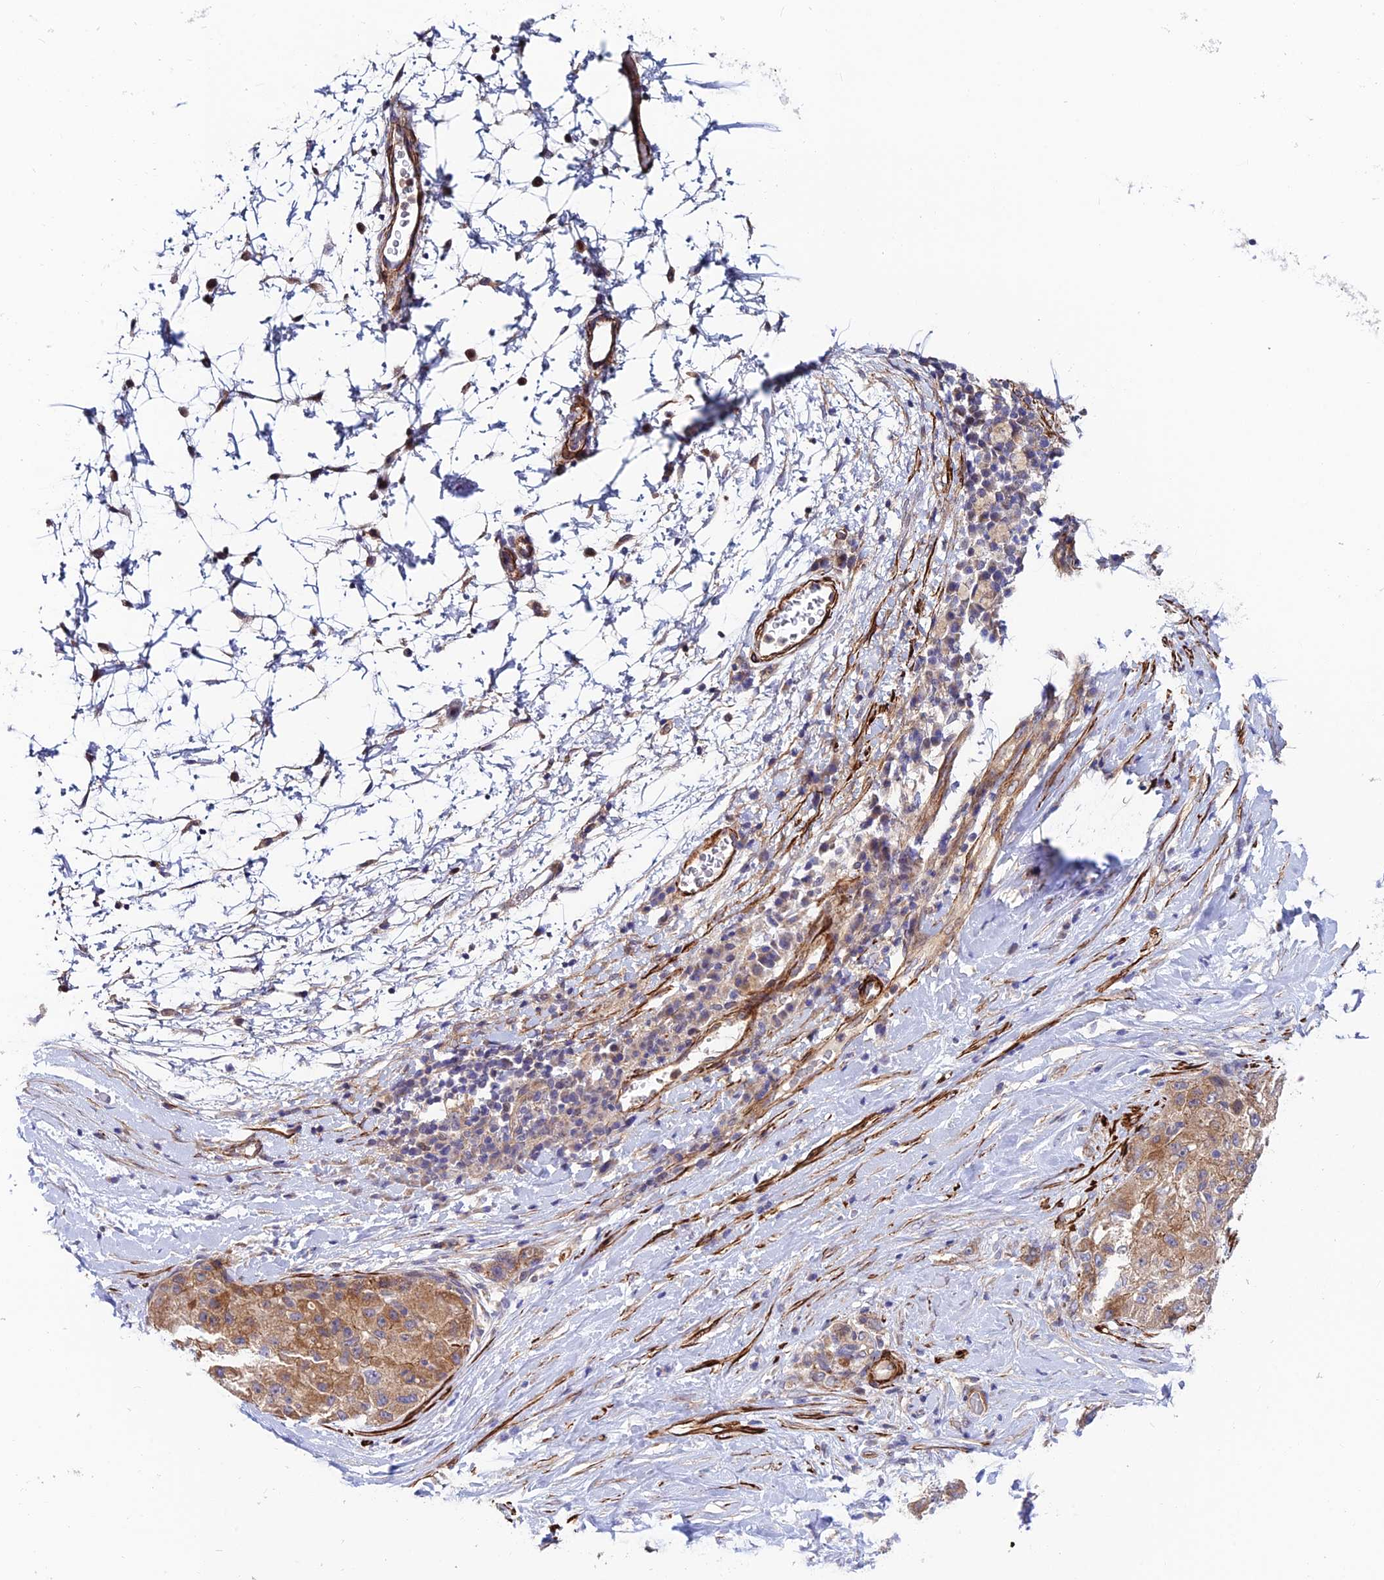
{"staining": {"intensity": "moderate", "quantity": ">75%", "location": "cytoplasmic/membranous"}, "tissue": "liver cancer", "cell_type": "Tumor cells", "image_type": "cancer", "snomed": [{"axis": "morphology", "description": "Carcinoma, Hepatocellular, NOS"}, {"axis": "topography", "description": "Liver"}], "caption": "Tumor cells display moderate cytoplasmic/membranous staining in about >75% of cells in liver cancer (hepatocellular carcinoma).", "gene": "ANKRD50", "patient": {"sex": "male", "age": 80}}